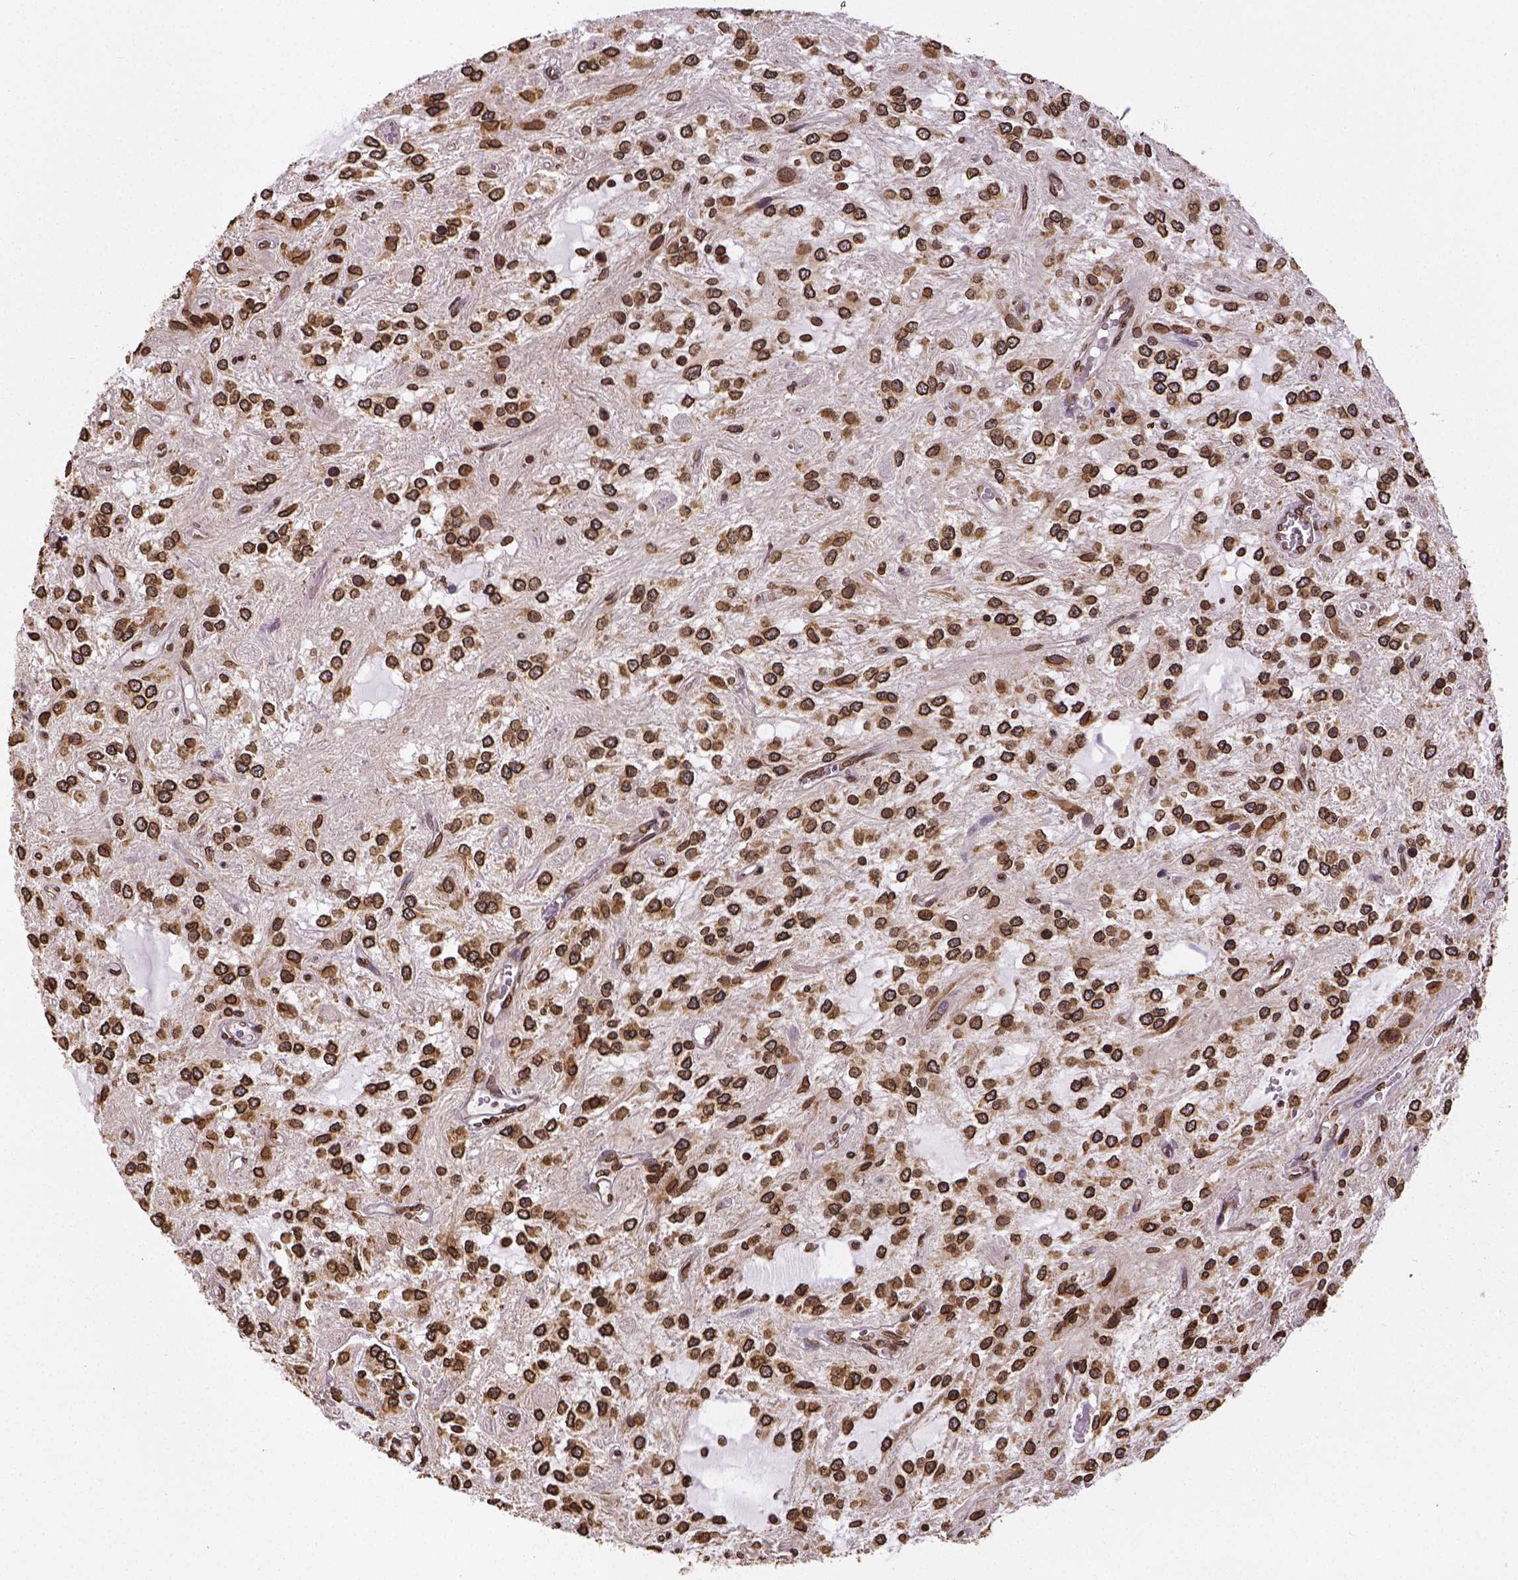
{"staining": {"intensity": "strong", "quantity": ">75%", "location": "cytoplasmic/membranous,nuclear"}, "tissue": "glioma", "cell_type": "Tumor cells", "image_type": "cancer", "snomed": [{"axis": "morphology", "description": "Glioma, malignant, Low grade"}, {"axis": "topography", "description": "Cerebellum"}], "caption": "IHC of human malignant low-grade glioma shows high levels of strong cytoplasmic/membranous and nuclear expression in approximately >75% of tumor cells.", "gene": "MTDH", "patient": {"sex": "female", "age": 14}}